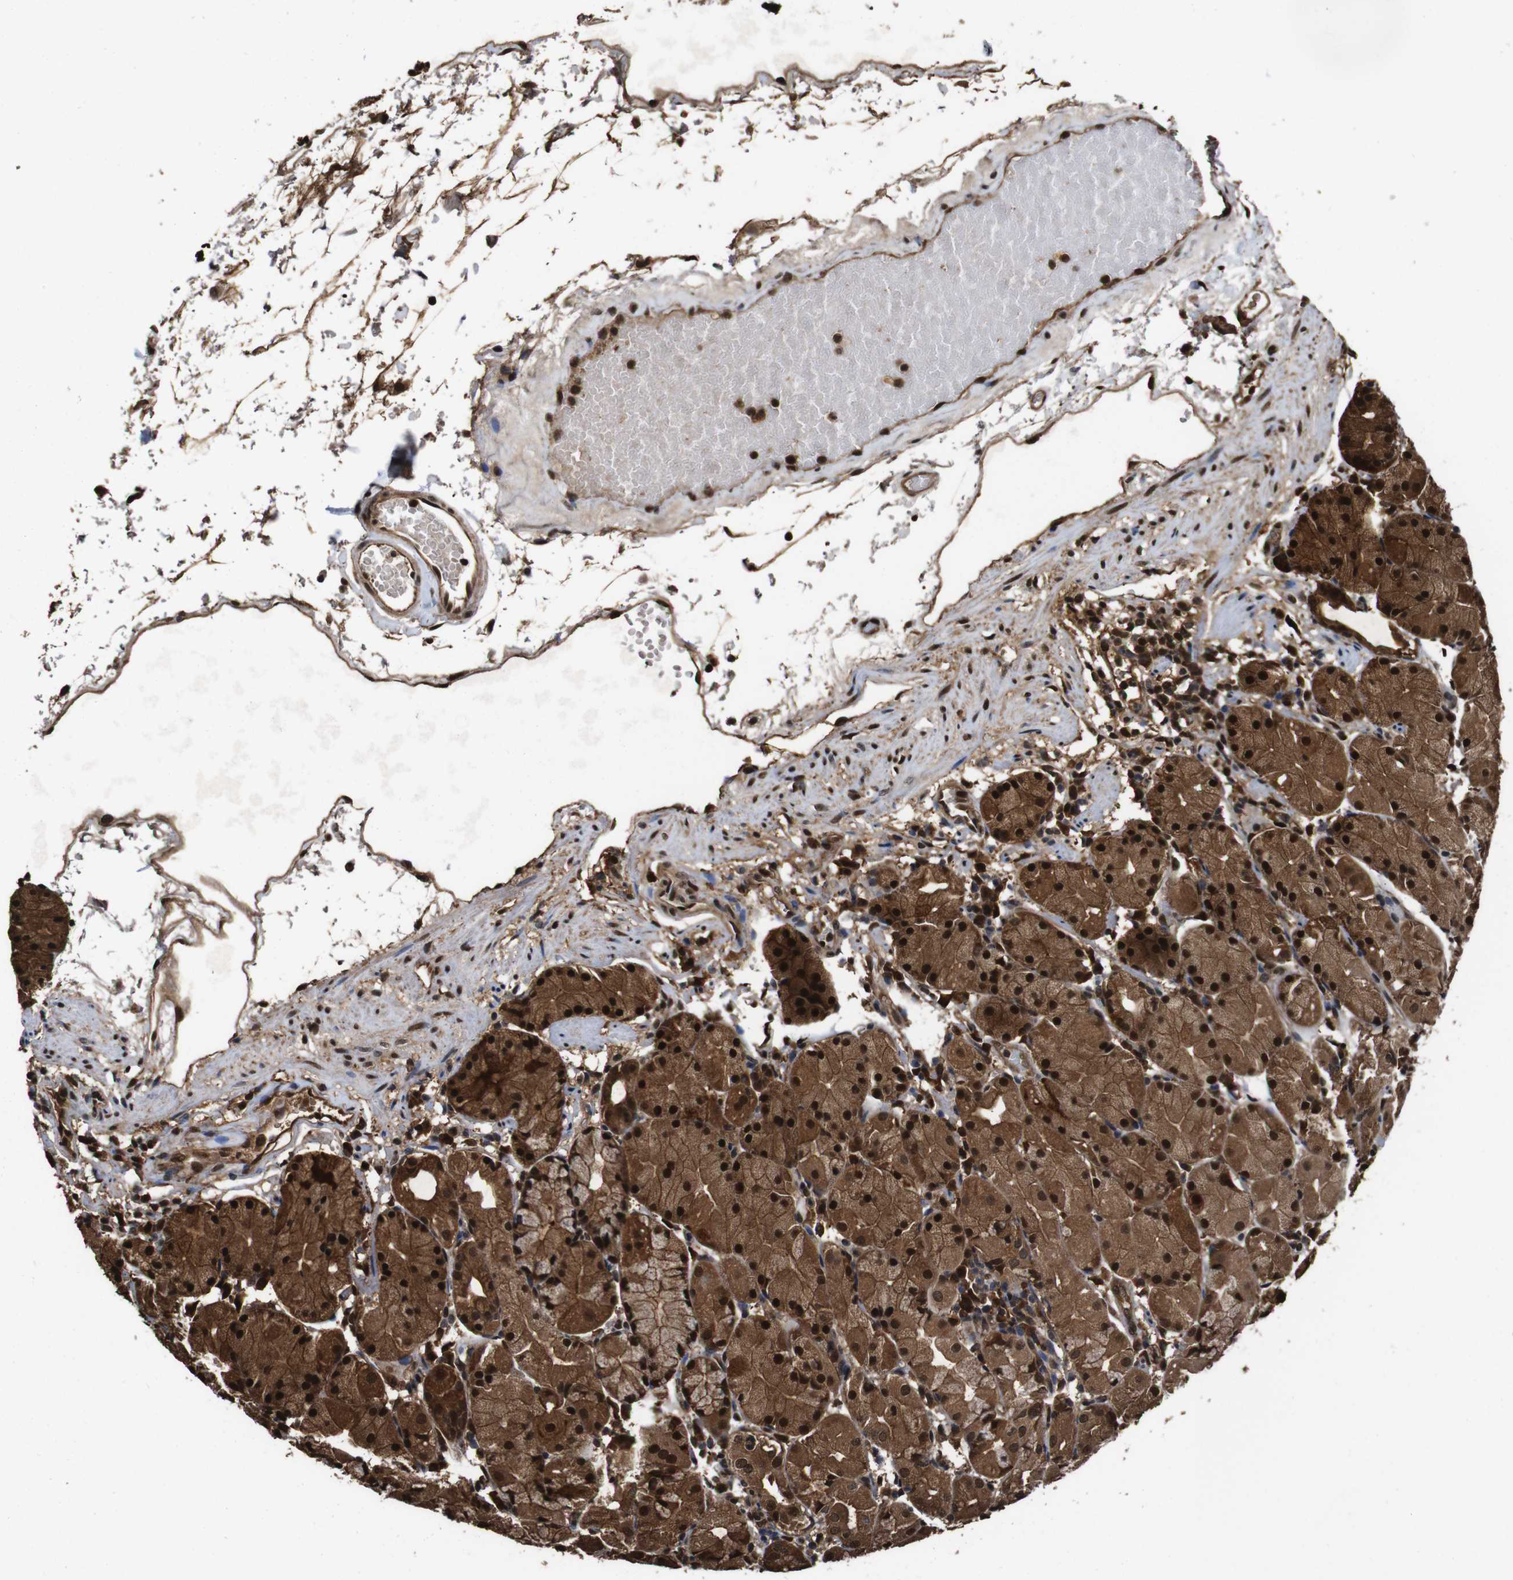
{"staining": {"intensity": "strong", "quantity": ">75%", "location": "cytoplasmic/membranous"}, "tissue": "stomach", "cell_type": "Glandular cells", "image_type": "normal", "snomed": [{"axis": "morphology", "description": "Normal tissue, NOS"}, {"axis": "topography", "description": "Stomach"}, {"axis": "topography", "description": "Stomach, lower"}], "caption": "Strong cytoplasmic/membranous positivity for a protein is present in about >75% of glandular cells of unremarkable stomach using immunohistochemistry (IHC).", "gene": "VCP", "patient": {"sex": "female", "age": 75}}